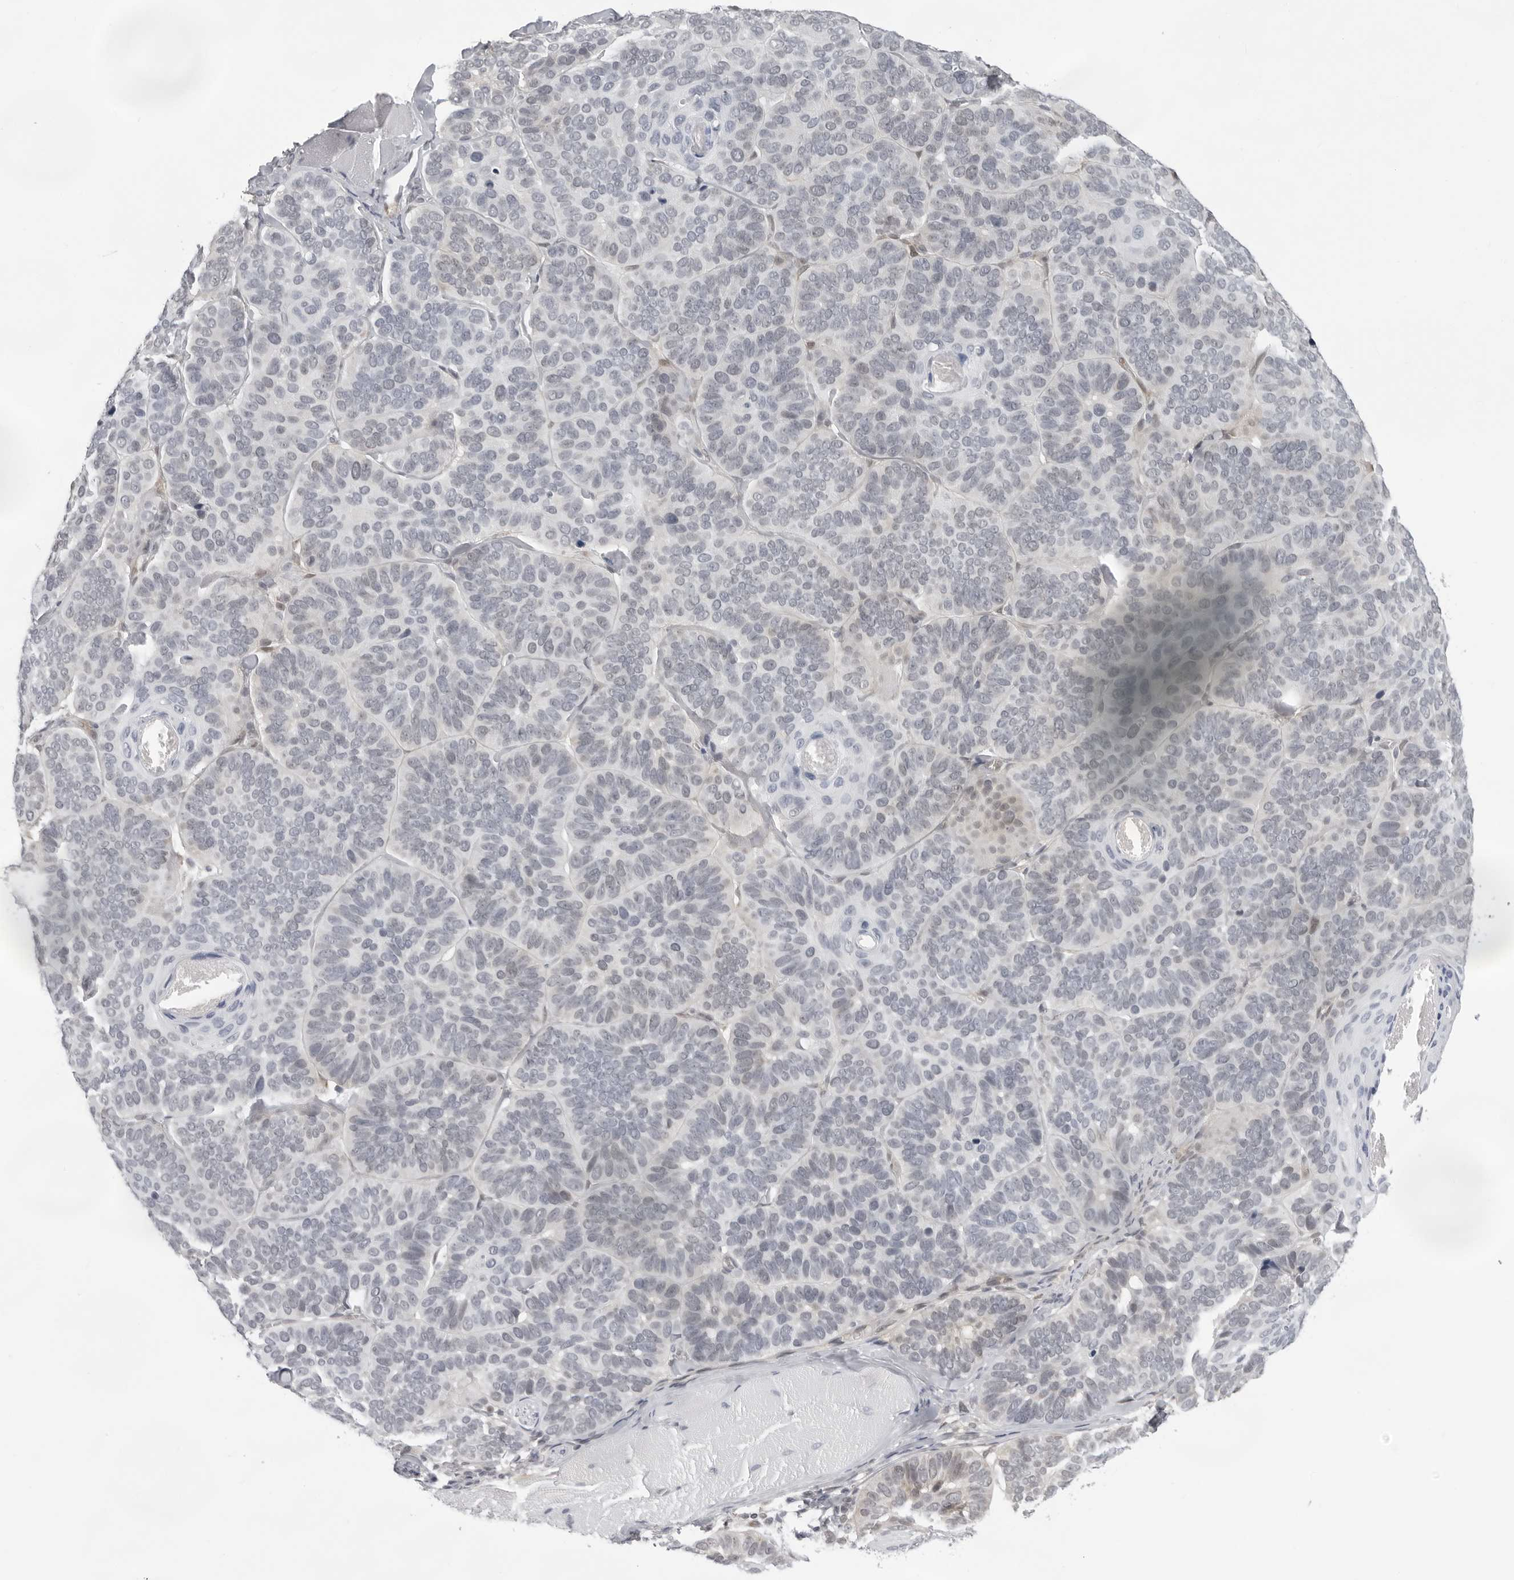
{"staining": {"intensity": "negative", "quantity": "none", "location": "none"}, "tissue": "skin cancer", "cell_type": "Tumor cells", "image_type": "cancer", "snomed": [{"axis": "morphology", "description": "Basal cell carcinoma"}, {"axis": "topography", "description": "Skin"}], "caption": "IHC histopathology image of neoplastic tissue: skin basal cell carcinoma stained with DAB shows no significant protein expression in tumor cells.", "gene": "CASP7", "patient": {"sex": "male", "age": 62}}